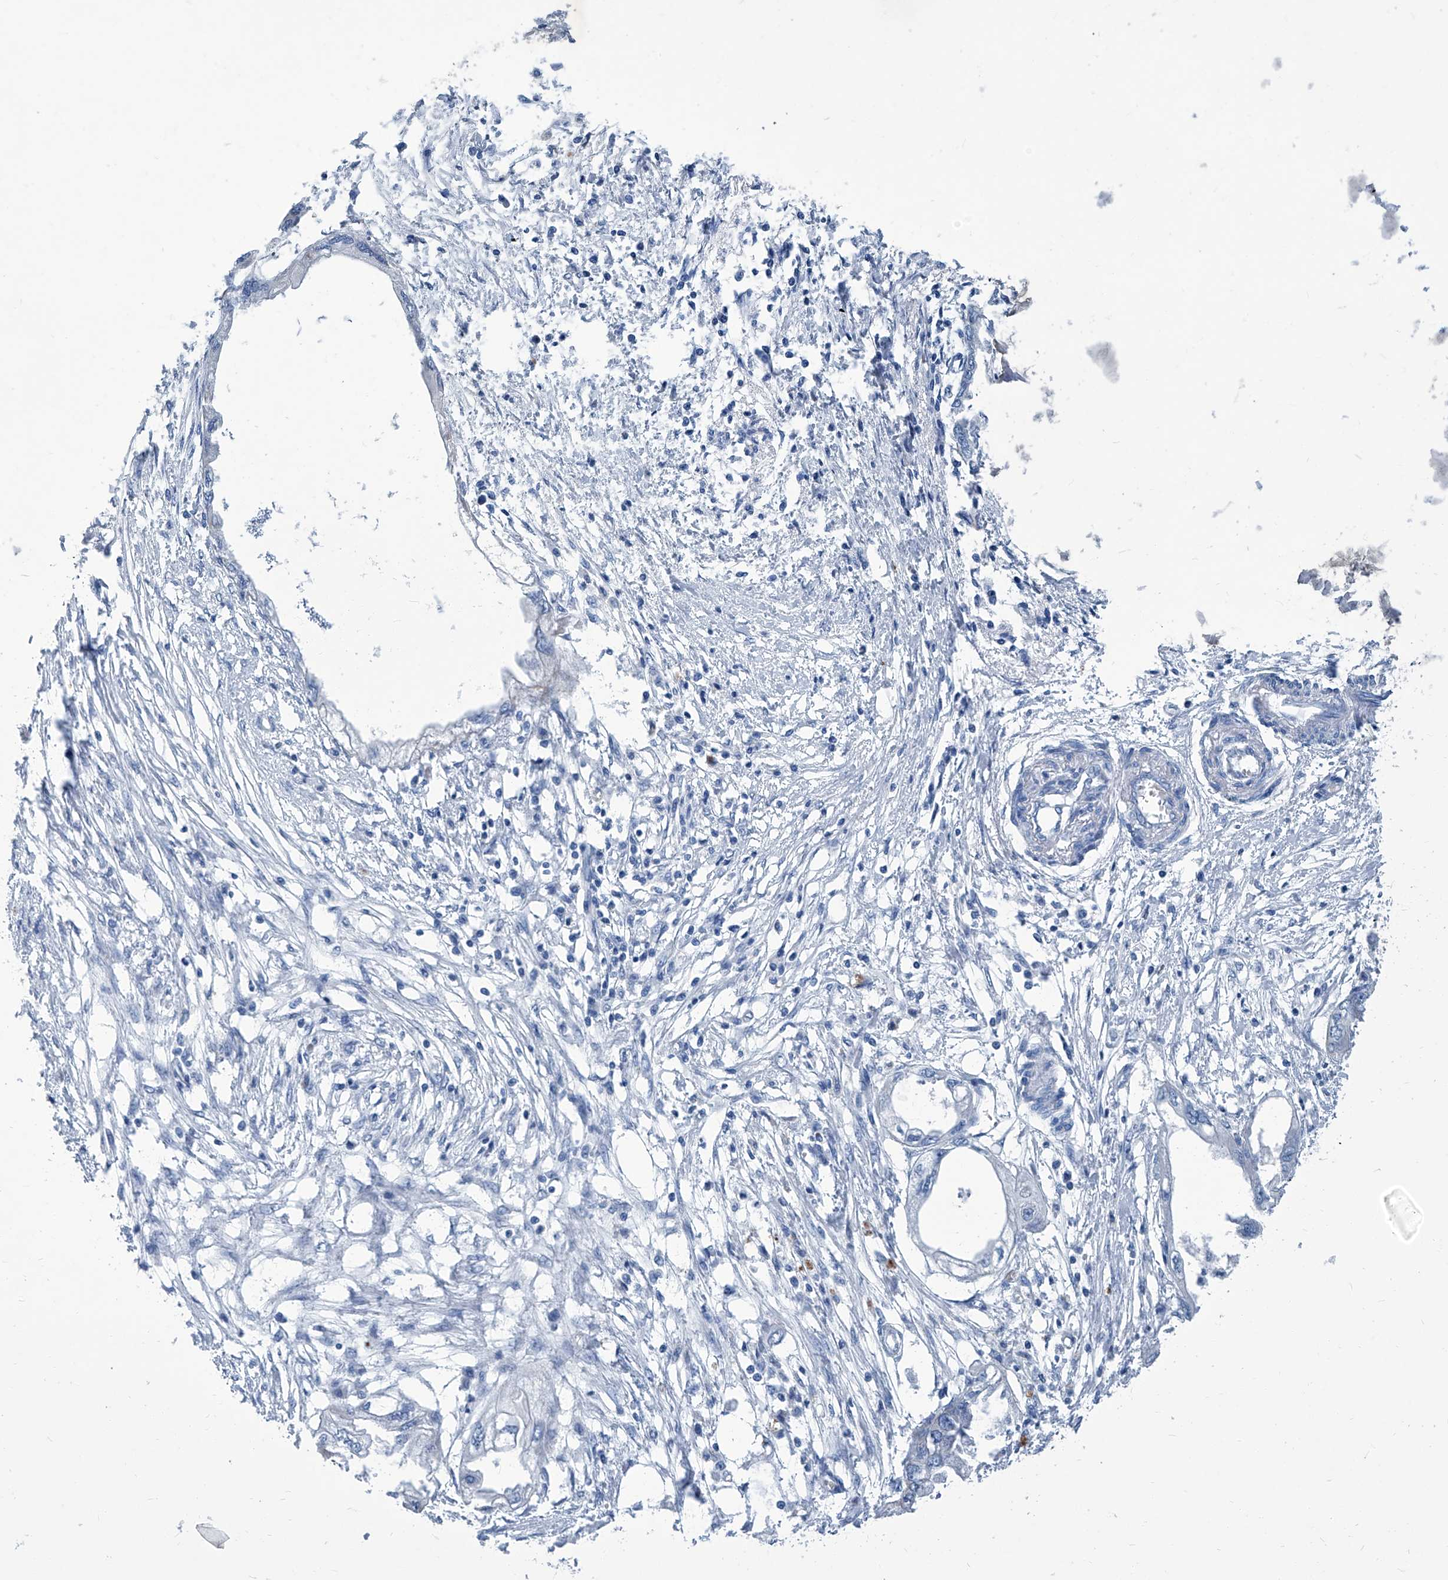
{"staining": {"intensity": "negative", "quantity": "none", "location": "none"}, "tissue": "endometrial cancer", "cell_type": "Tumor cells", "image_type": "cancer", "snomed": [{"axis": "morphology", "description": "Adenocarcinoma, NOS"}, {"axis": "morphology", "description": "Adenocarcinoma, metastatic, NOS"}, {"axis": "topography", "description": "Adipose tissue"}, {"axis": "topography", "description": "Endometrium"}], "caption": "Tumor cells show no significant staining in endometrial cancer (metastatic adenocarcinoma).", "gene": "MTARC1", "patient": {"sex": "female", "age": 67}}